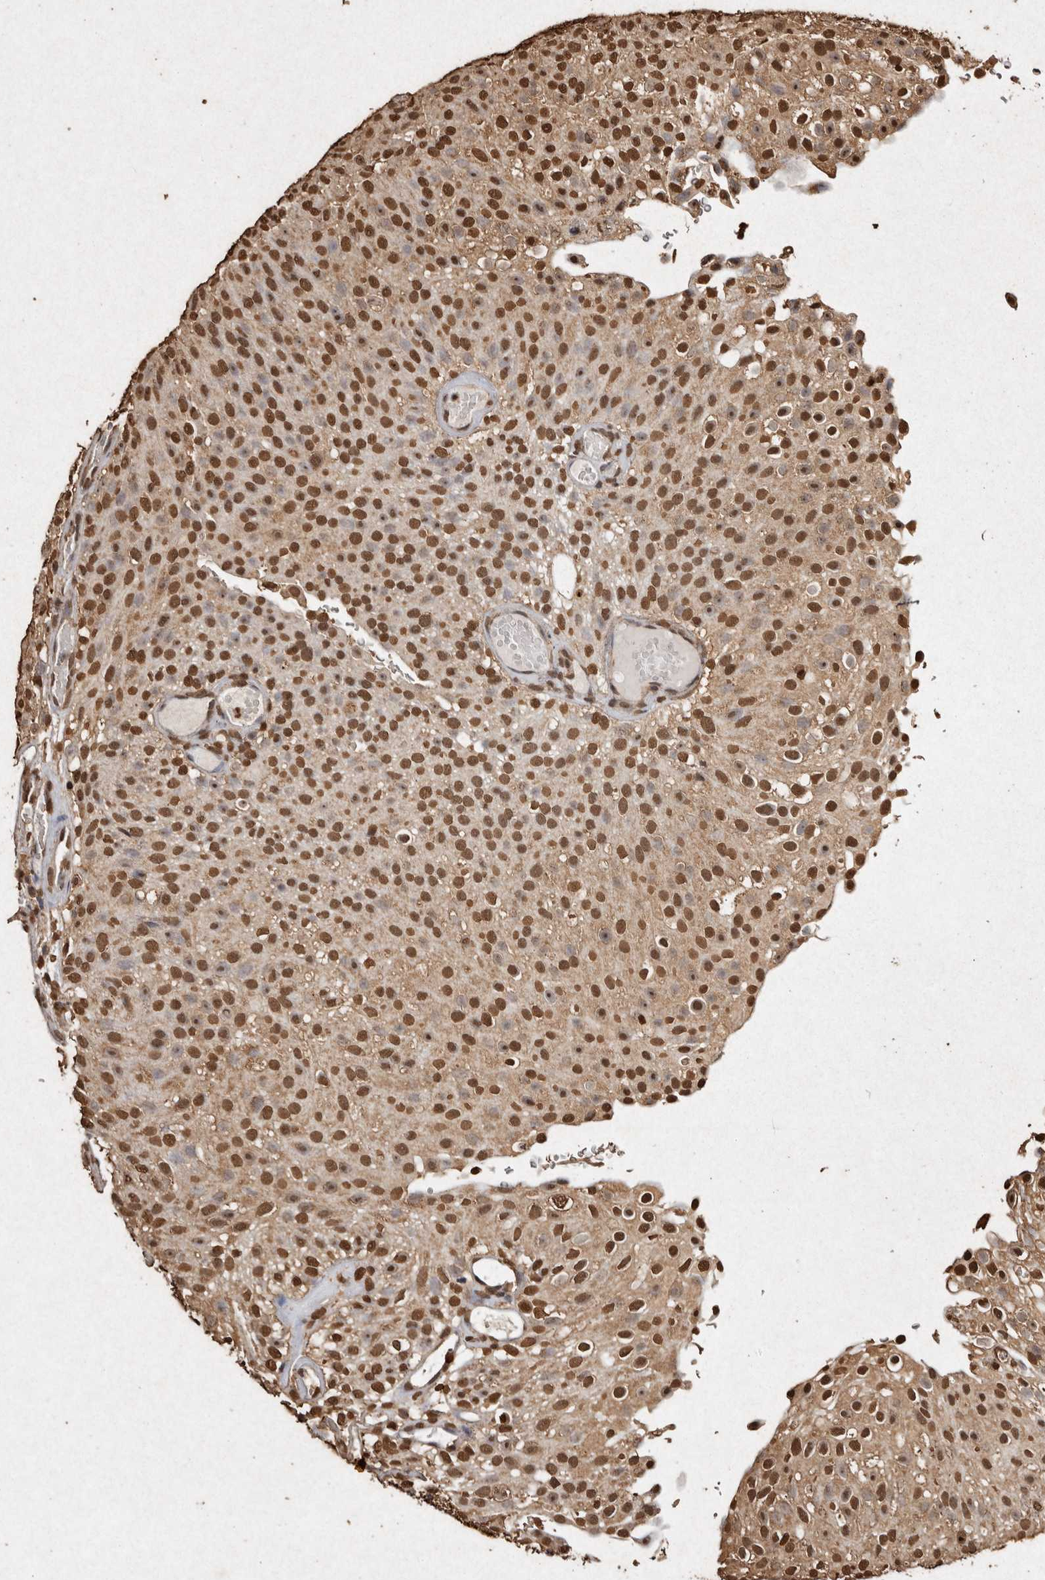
{"staining": {"intensity": "strong", "quantity": ">75%", "location": "nuclear"}, "tissue": "urothelial cancer", "cell_type": "Tumor cells", "image_type": "cancer", "snomed": [{"axis": "morphology", "description": "Urothelial carcinoma, Low grade"}, {"axis": "topography", "description": "Urinary bladder"}], "caption": "Tumor cells reveal high levels of strong nuclear positivity in approximately >75% of cells in urothelial carcinoma (low-grade).", "gene": "FSTL3", "patient": {"sex": "male", "age": 78}}